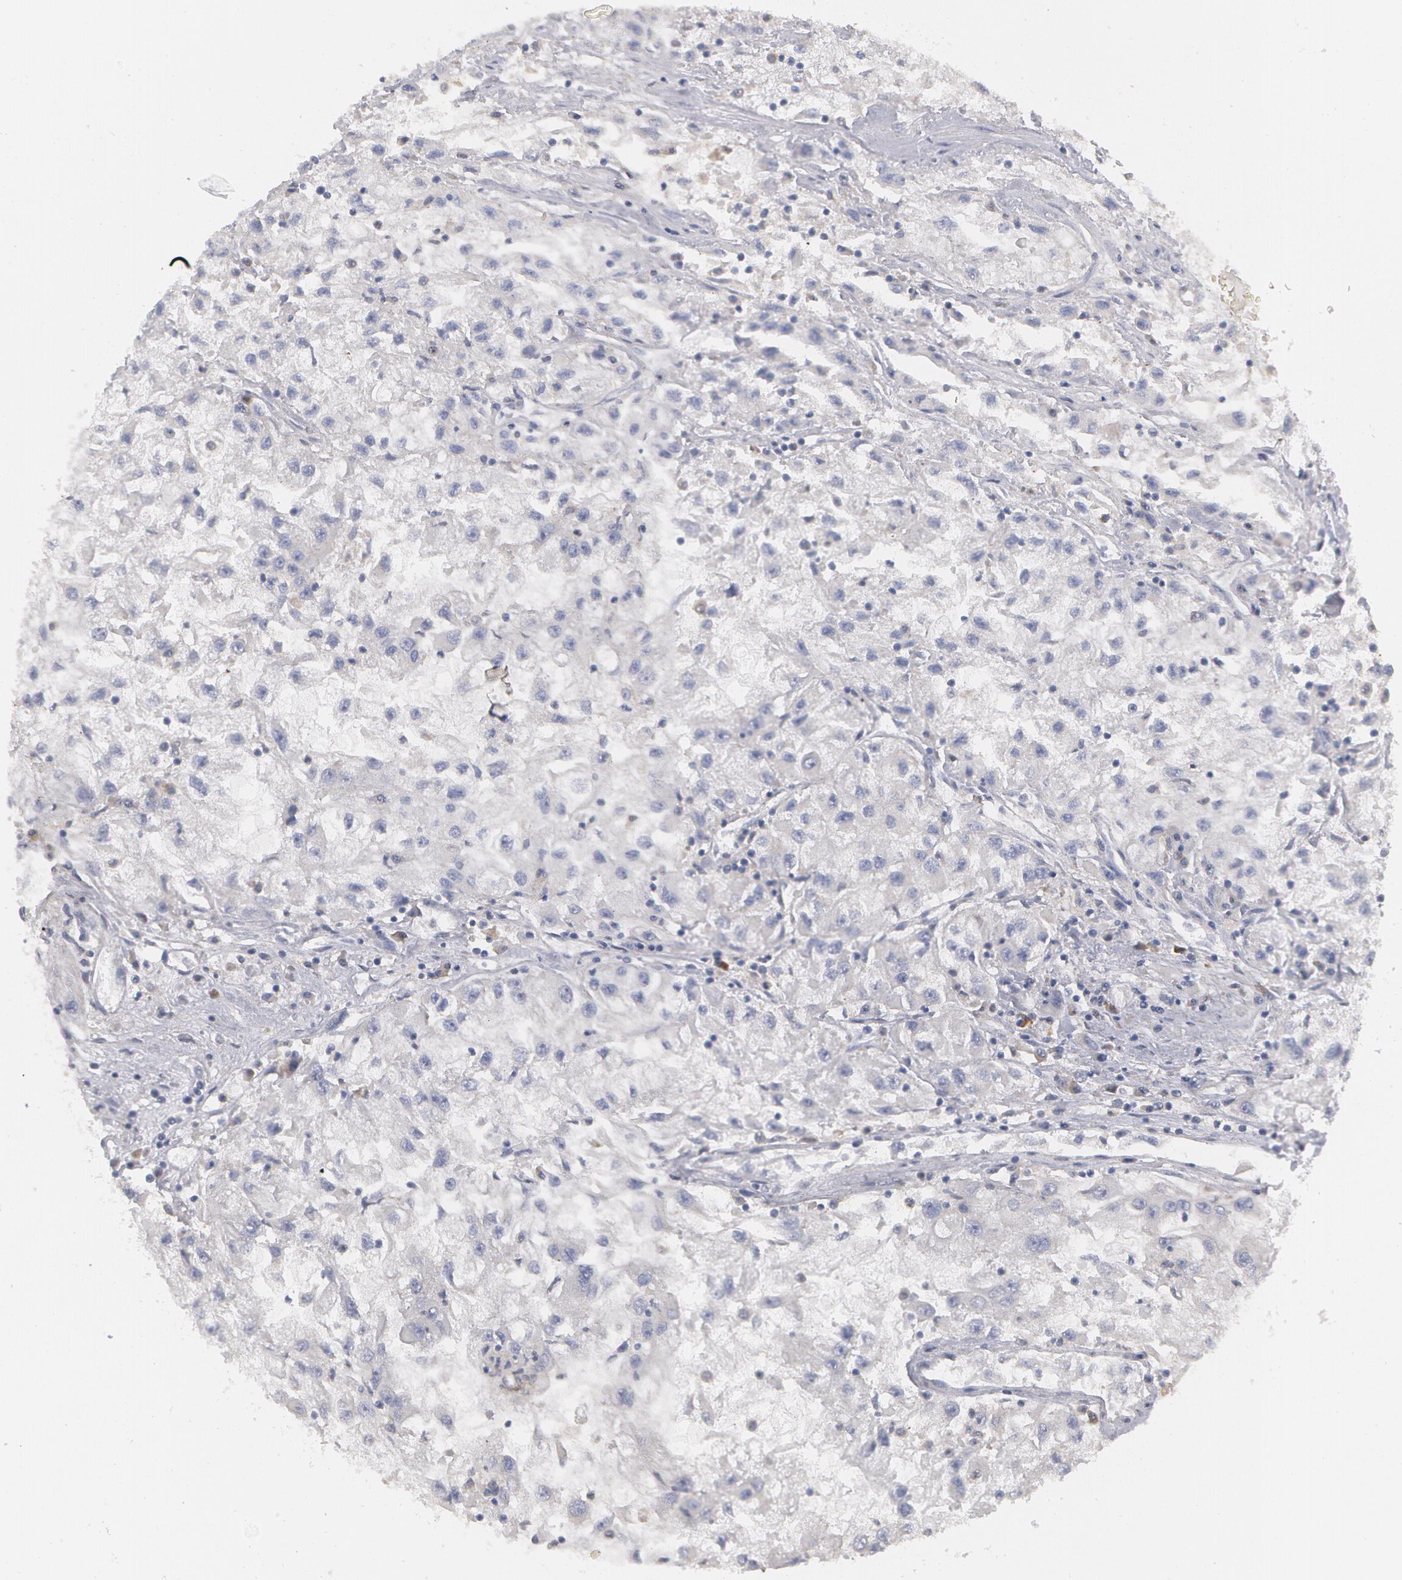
{"staining": {"intensity": "negative", "quantity": "none", "location": "none"}, "tissue": "renal cancer", "cell_type": "Tumor cells", "image_type": "cancer", "snomed": [{"axis": "morphology", "description": "Adenocarcinoma, NOS"}, {"axis": "topography", "description": "Kidney"}], "caption": "Immunohistochemistry photomicrograph of human renal adenocarcinoma stained for a protein (brown), which shows no positivity in tumor cells. The staining is performed using DAB (3,3'-diaminobenzidine) brown chromogen with nuclei counter-stained in using hematoxylin.", "gene": "SYK", "patient": {"sex": "male", "age": 59}}